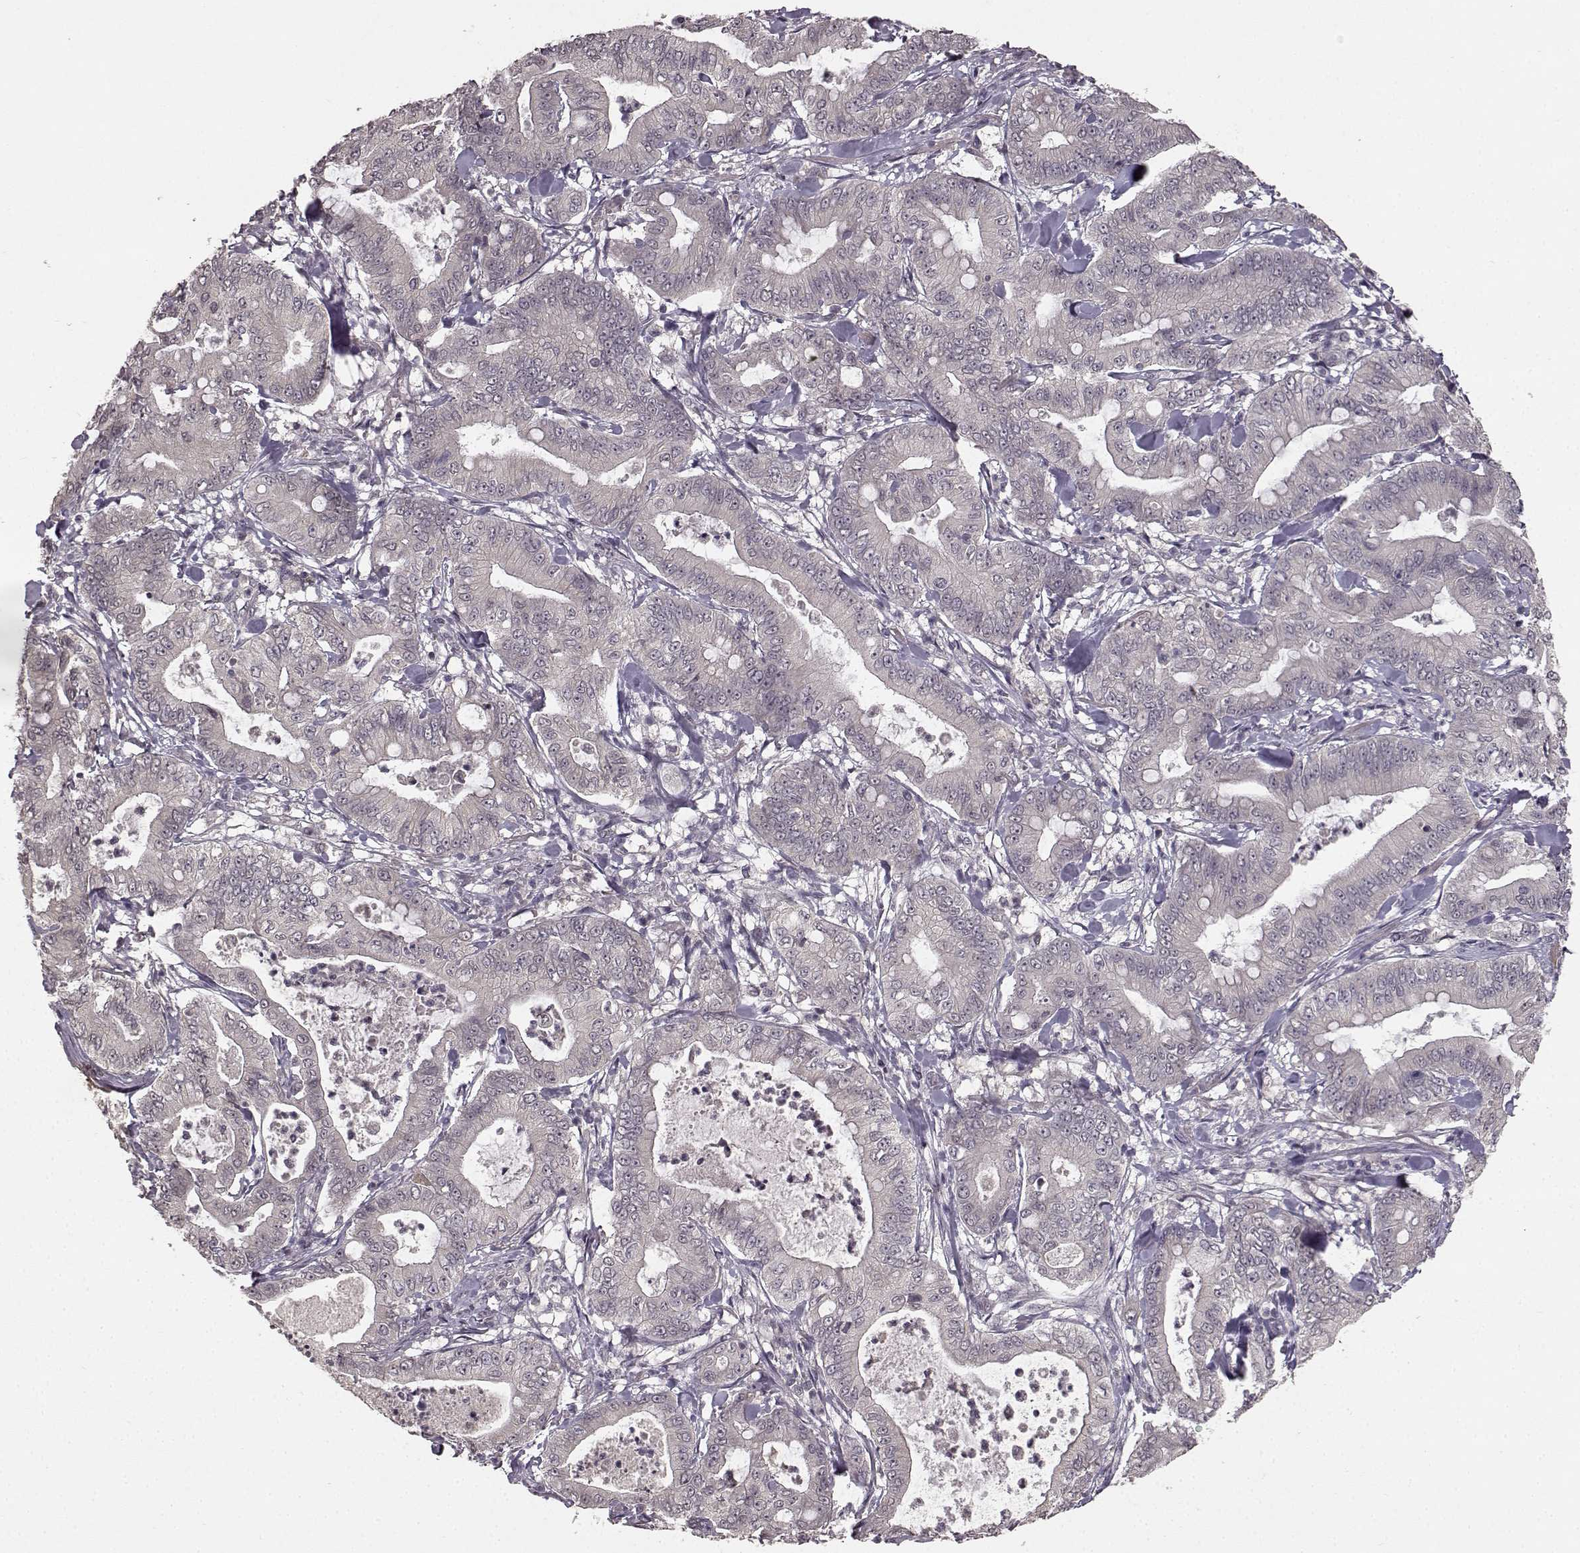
{"staining": {"intensity": "negative", "quantity": "none", "location": "none"}, "tissue": "pancreatic cancer", "cell_type": "Tumor cells", "image_type": "cancer", "snomed": [{"axis": "morphology", "description": "Adenocarcinoma, NOS"}, {"axis": "topography", "description": "Pancreas"}], "caption": "High power microscopy photomicrograph of an IHC photomicrograph of pancreatic cancer, revealing no significant positivity in tumor cells.", "gene": "NTRK2", "patient": {"sex": "male", "age": 71}}